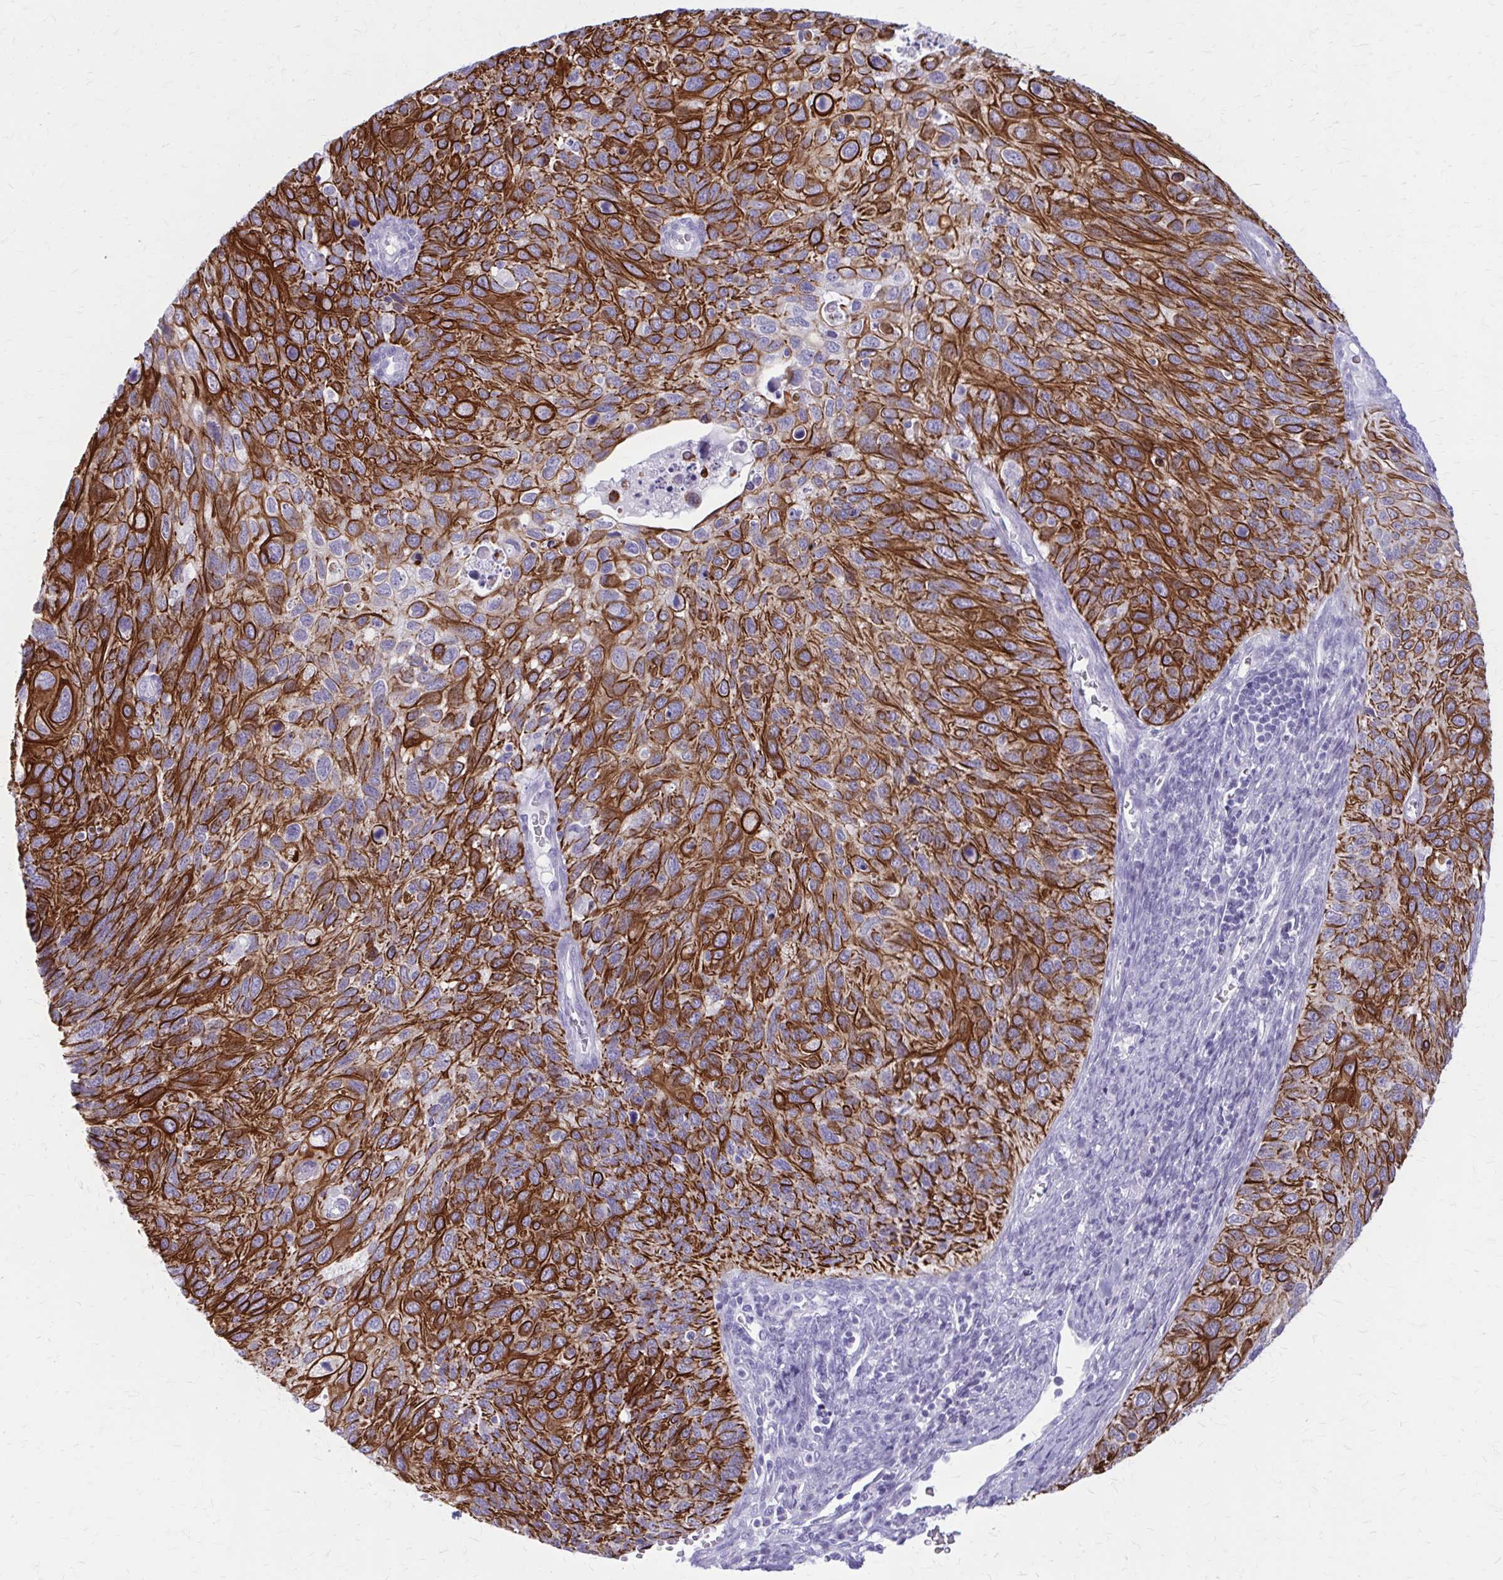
{"staining": {"intensity": "strong", "quantity": ">75%", "location": "cytoplasmic/membranous"}, "tissue": "cervical cancer", "cell_type": "Tumor cells", "image_type": "cancer", "snomed": [{"axis": "morphology", "description": "Squamous cell carcinoma, NOS"}, {"axis": "topography", "description": "Cervix"}], "caption": "This photomicrograph reveals immunohistochemistry staining of human cervical cancer, with high strong cytoplasmic/membranous staining in approximately >75% of tumor cells.", "gene": "KRT5", "patient": {"sex": "female", "age": 70}}